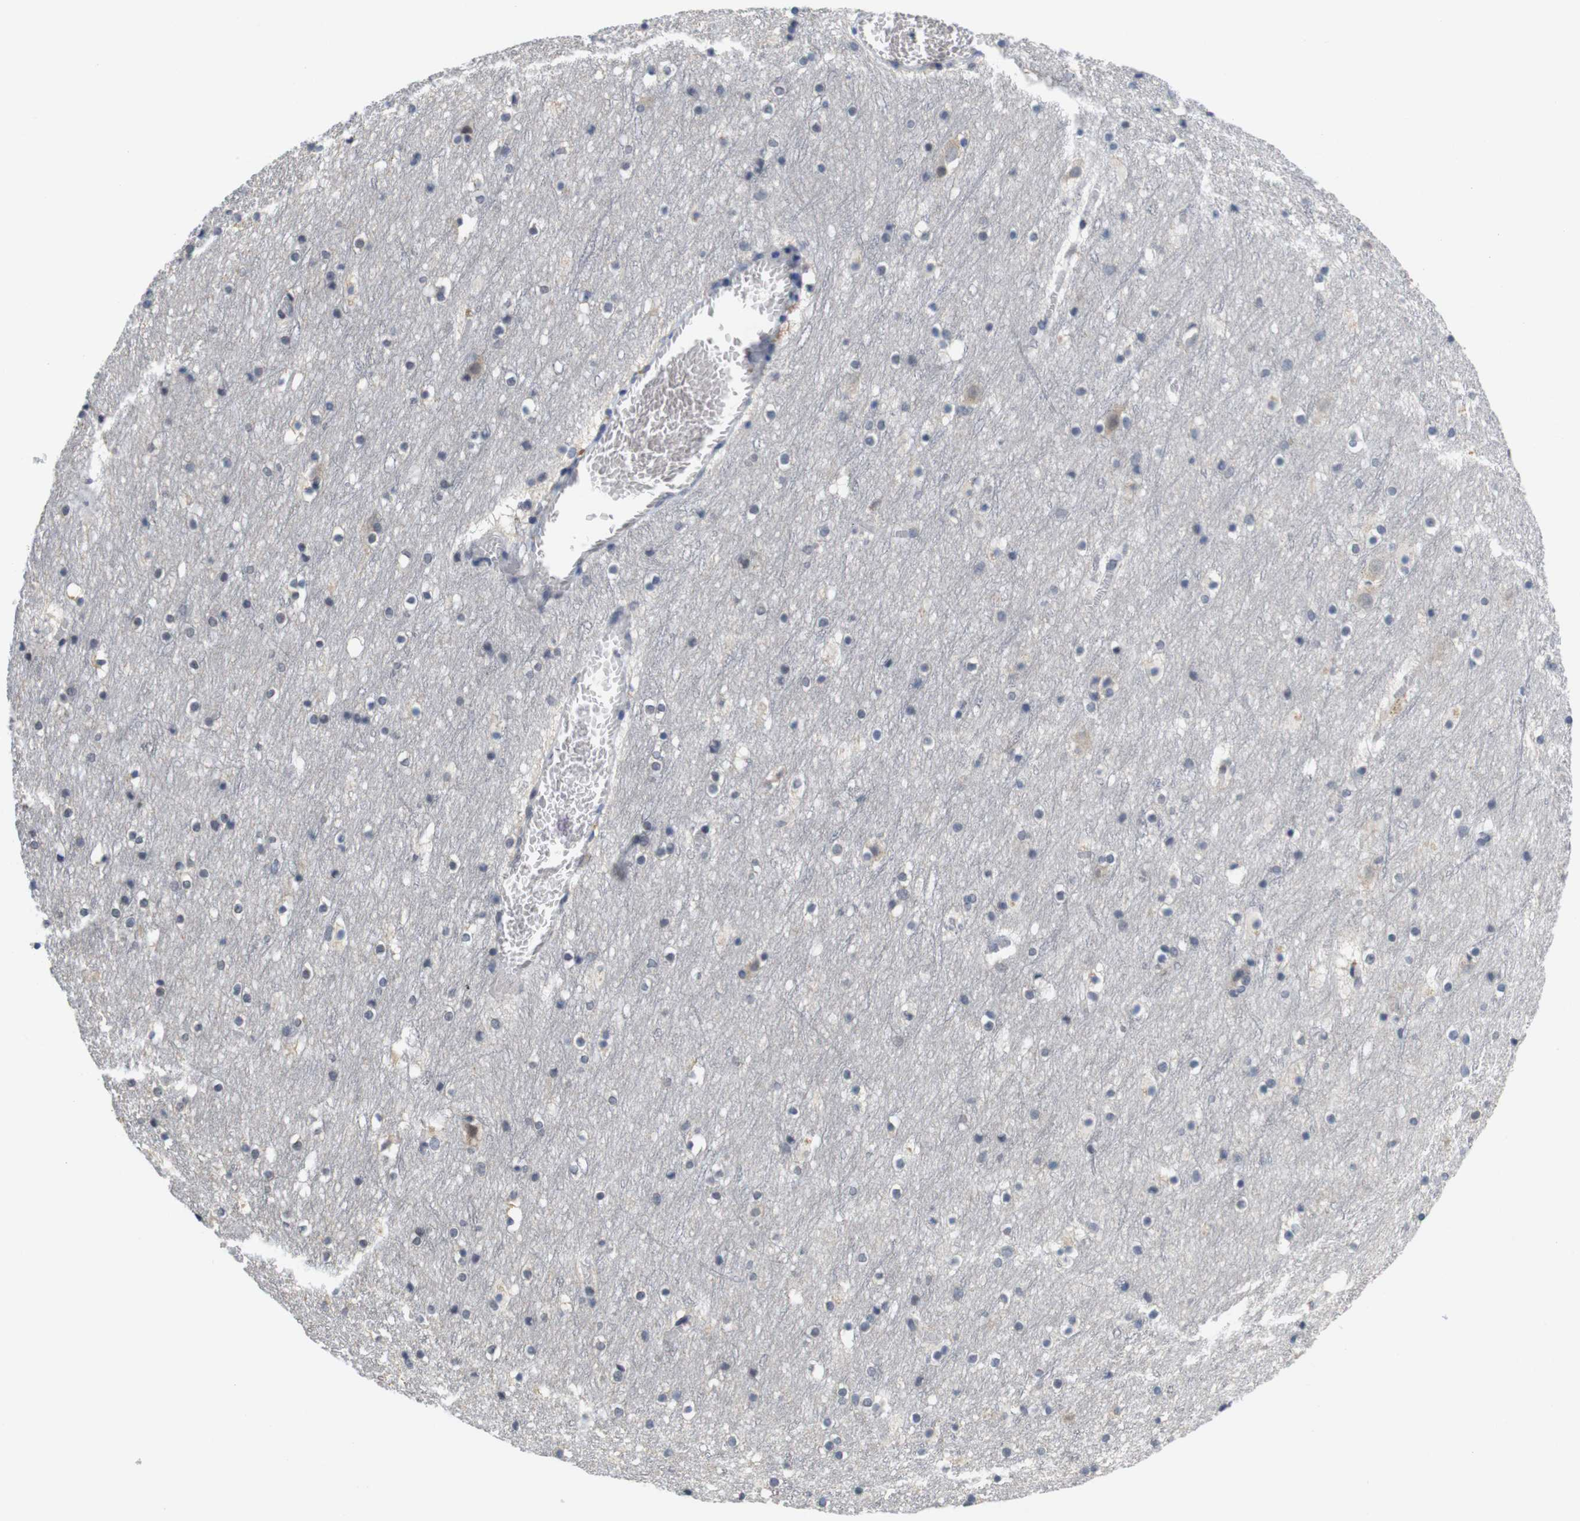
{"staining": {"intensity": "negative", "quantity": "none", "location": "none"}, "tissue": "cerebral cortex", "cell_type": "Endothelial cells", "image_type": "normal", "snomed": [{"axis": "morphology", "description": "Normal tissue, NOS"}, {"axis": "topography", "description": "Cerebral cortex"}], "caption": "A micrograph of human cerebral cortex is negative for staining in endothelial cells.", "gene": "SKP2", "patient": {"sex": "male", "age": 45}}